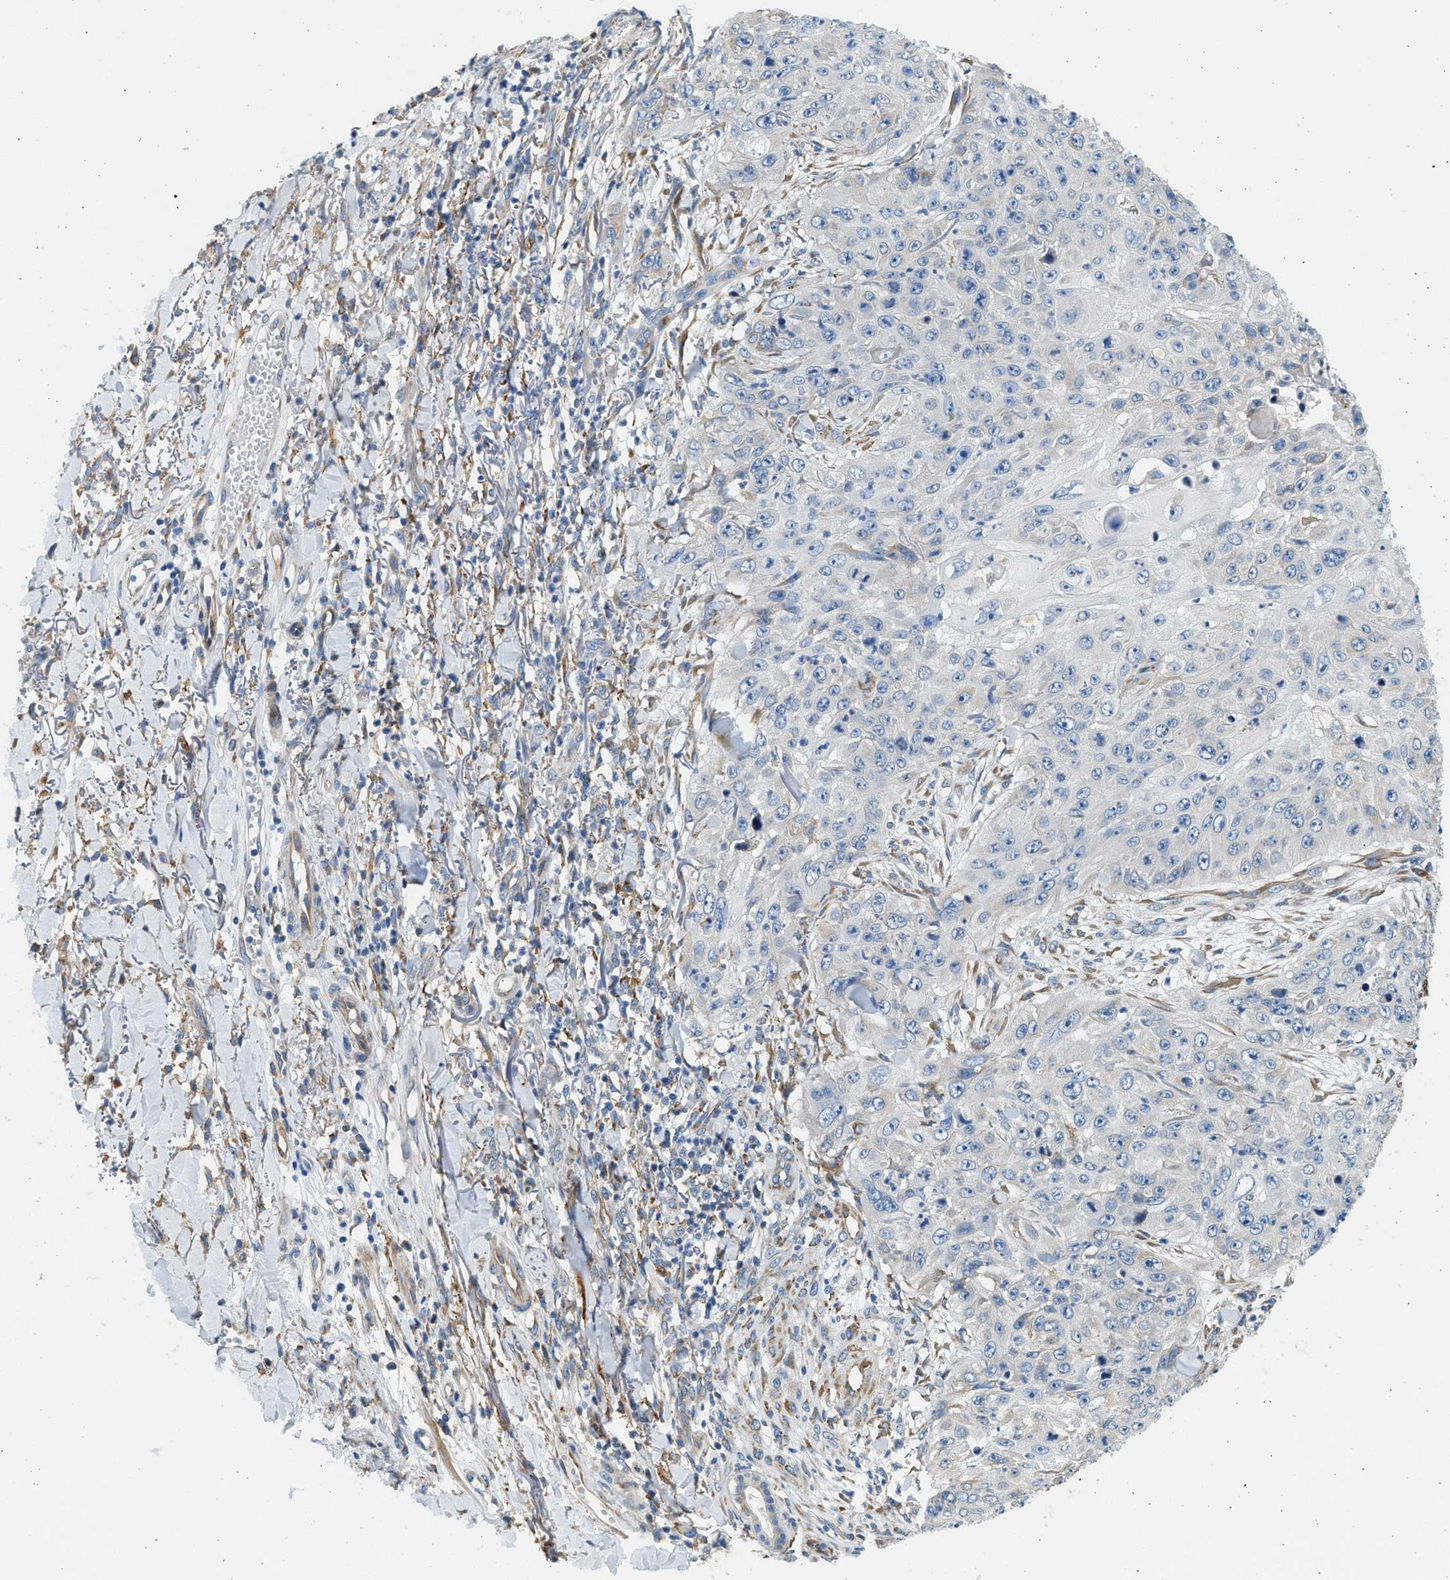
{"staining": {"intensity": "negative", "quantity": "none", "location": "none"}, "tissue": "skin cancer", "cell_type": "Tumor cells", "image_type": "cancer", "snomed": [{"axis": "morphology", "description": "Squamous cell carcinoma, NOS"}, {"axis": "topography", "description": "Skin"}], "caption": "A micrograph of squamous cell carcinoma (skin) stained for a protein exhibits no brown staining in tumor cells. (Brightfield microscopy of DAB immunohistochemistry (IHC) at high magnification).", "gene": "CNTN6", "patient": {"sex": "female", "age": 80}}